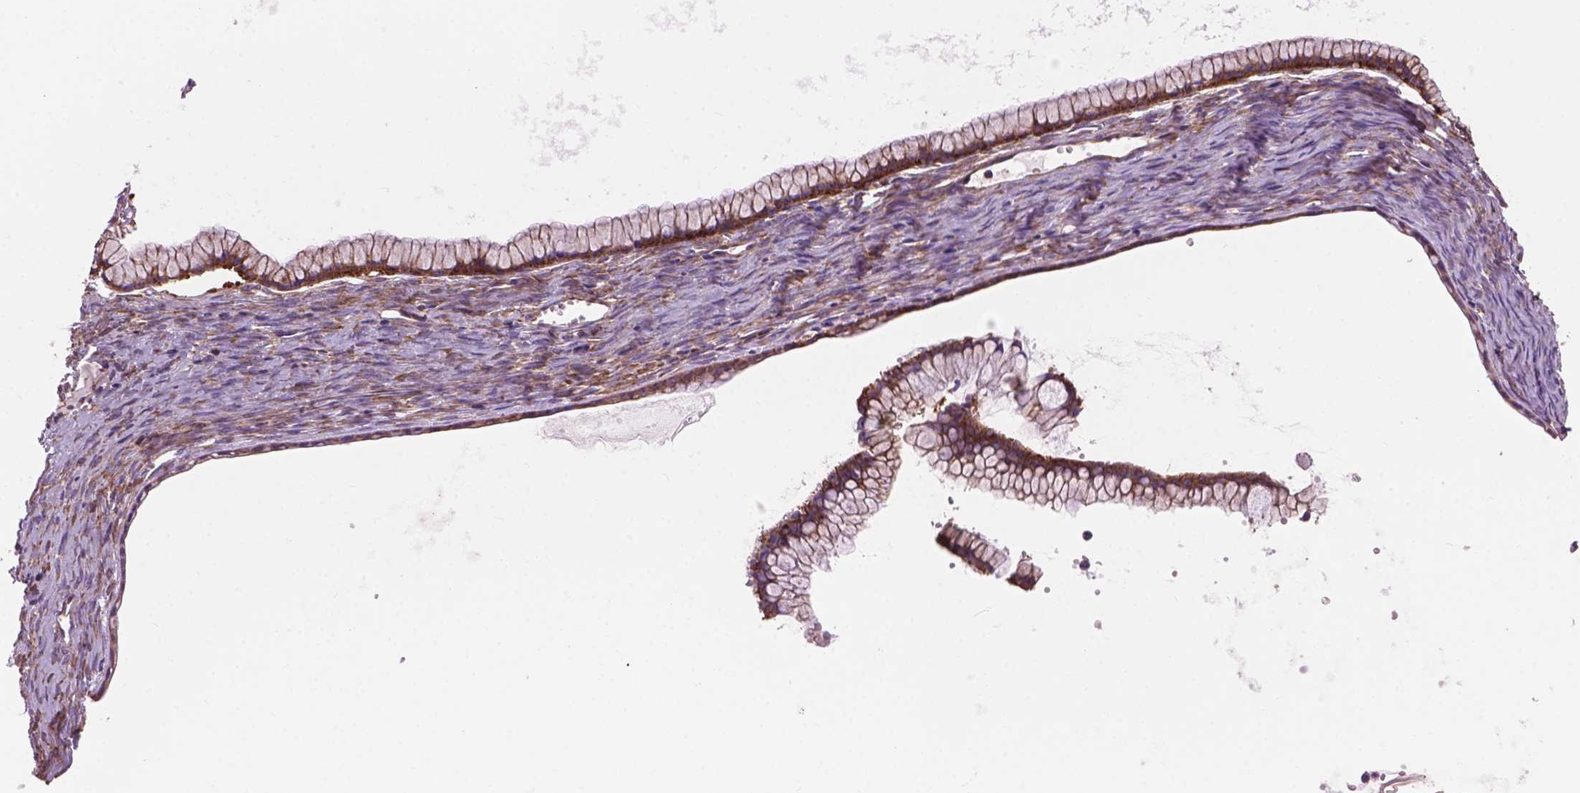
{"staining": {"intensity": "moderate", "quantity": ">75%", "location": "cytoplasmic/membranous"}, "tissue": "ovarian cancer", "cell_type": "Tumor cells", "image_type": "cancer", "snomed": [{"axis": "morphology", "description": "Cystadenocarcinoma, mucinous, NOS"}, {"axis": "topography", "description": "Ovary"}], "caption": "Protein expression analysis of ovarian cancer (mucinous cystadenocarcinoma) exhibits moderate cytoplasmic/membranous expression in about >75% of tumor cells.", "gene": "RPL37A", "patient": {"sex": "female", "age": 41}}